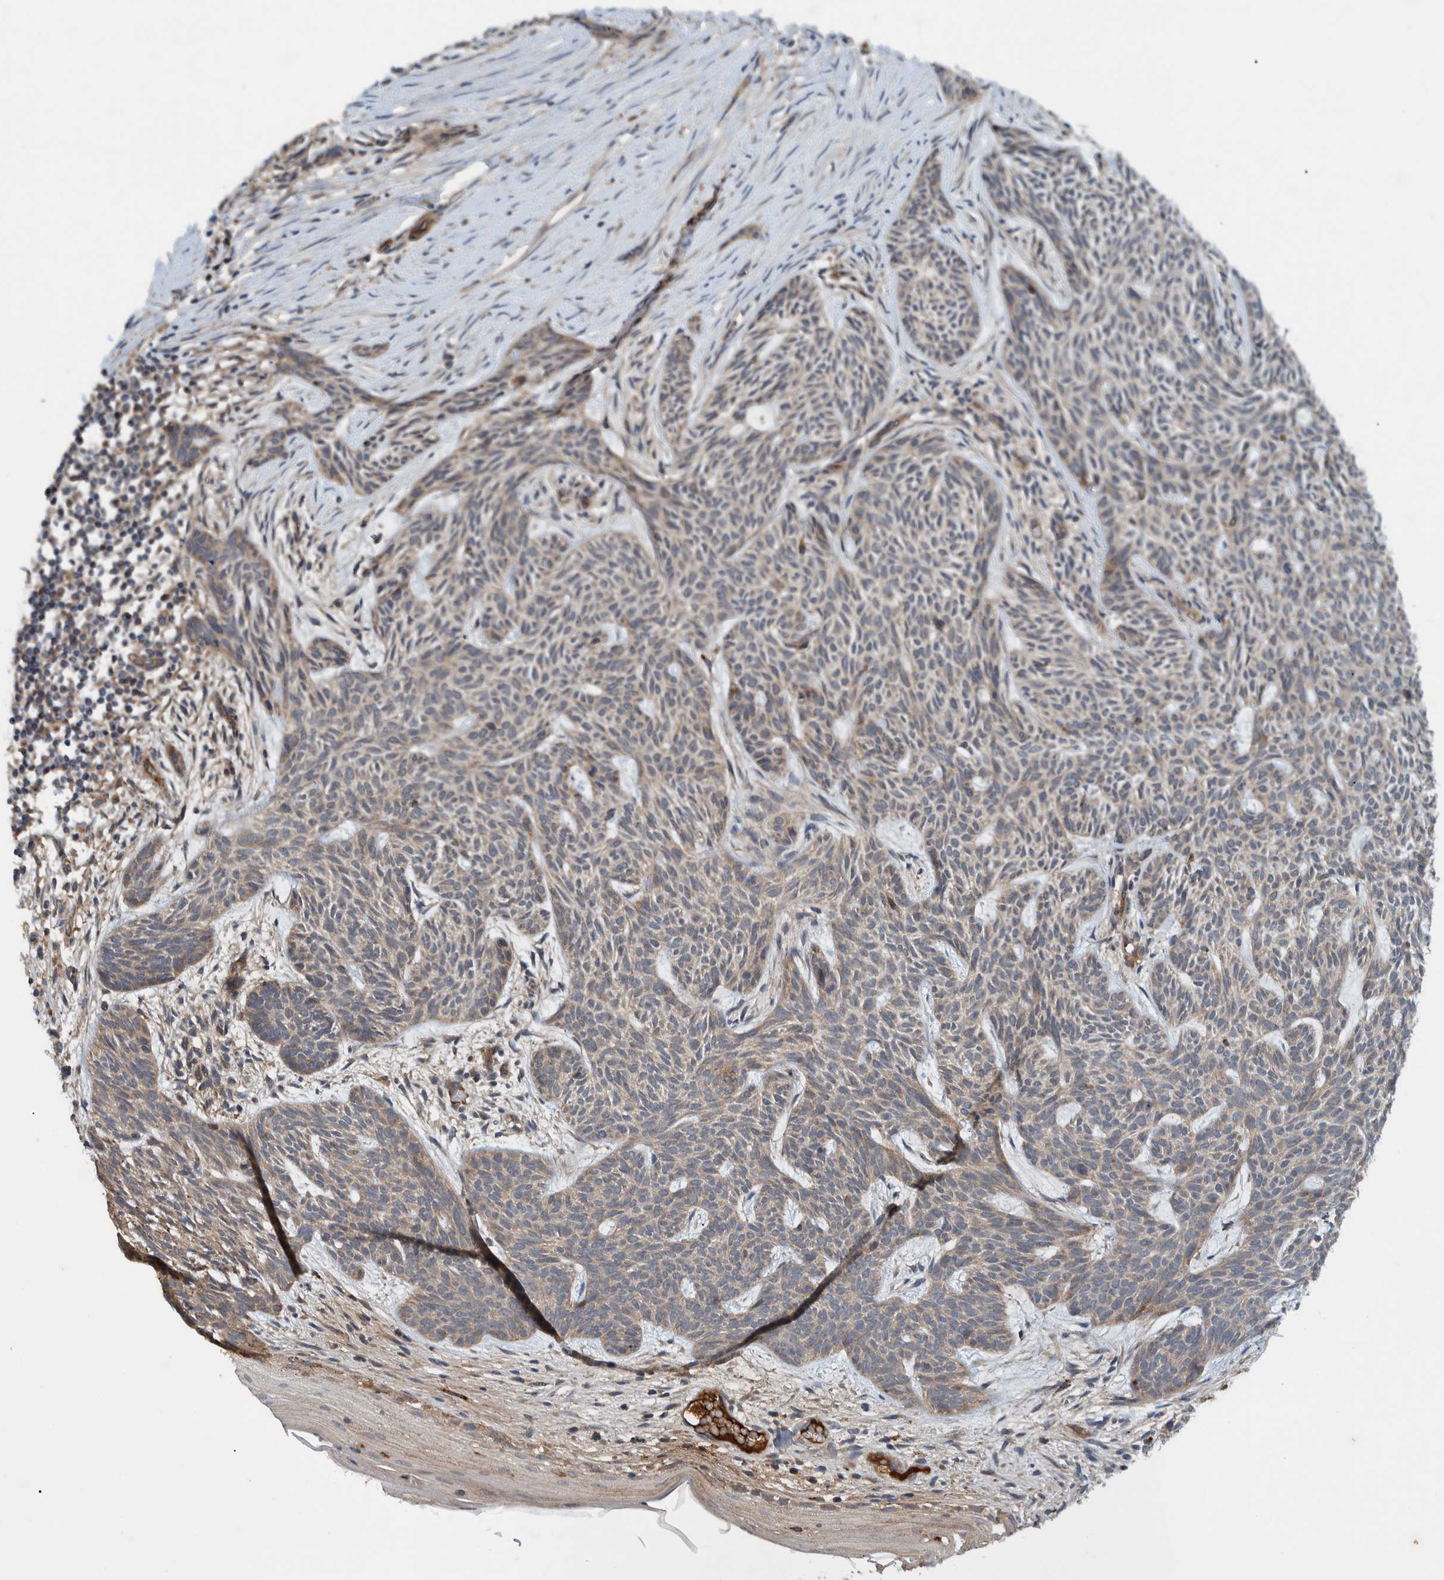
{"staining": {"intensity": "weak", "quantity": "25%-75%", "location": "cytoplasmic/membranous"}, "tissue": "skin cancer", "cell_type": "Tumor cells", "image_type": "cancer", "snomed": [{"axis": "morphology", "description": "Basal cell carcinoma"}, {"axis": "topography", "description": "Skin"}], "caption": "The image exhibits staining of basal cell carcinoma (skin), revealing weak cytoplasmic/membranous protein positivity (brown color) within tumor cells.", "gene": "ITIH3", "patient": {"sex": "female", "age": 59}}